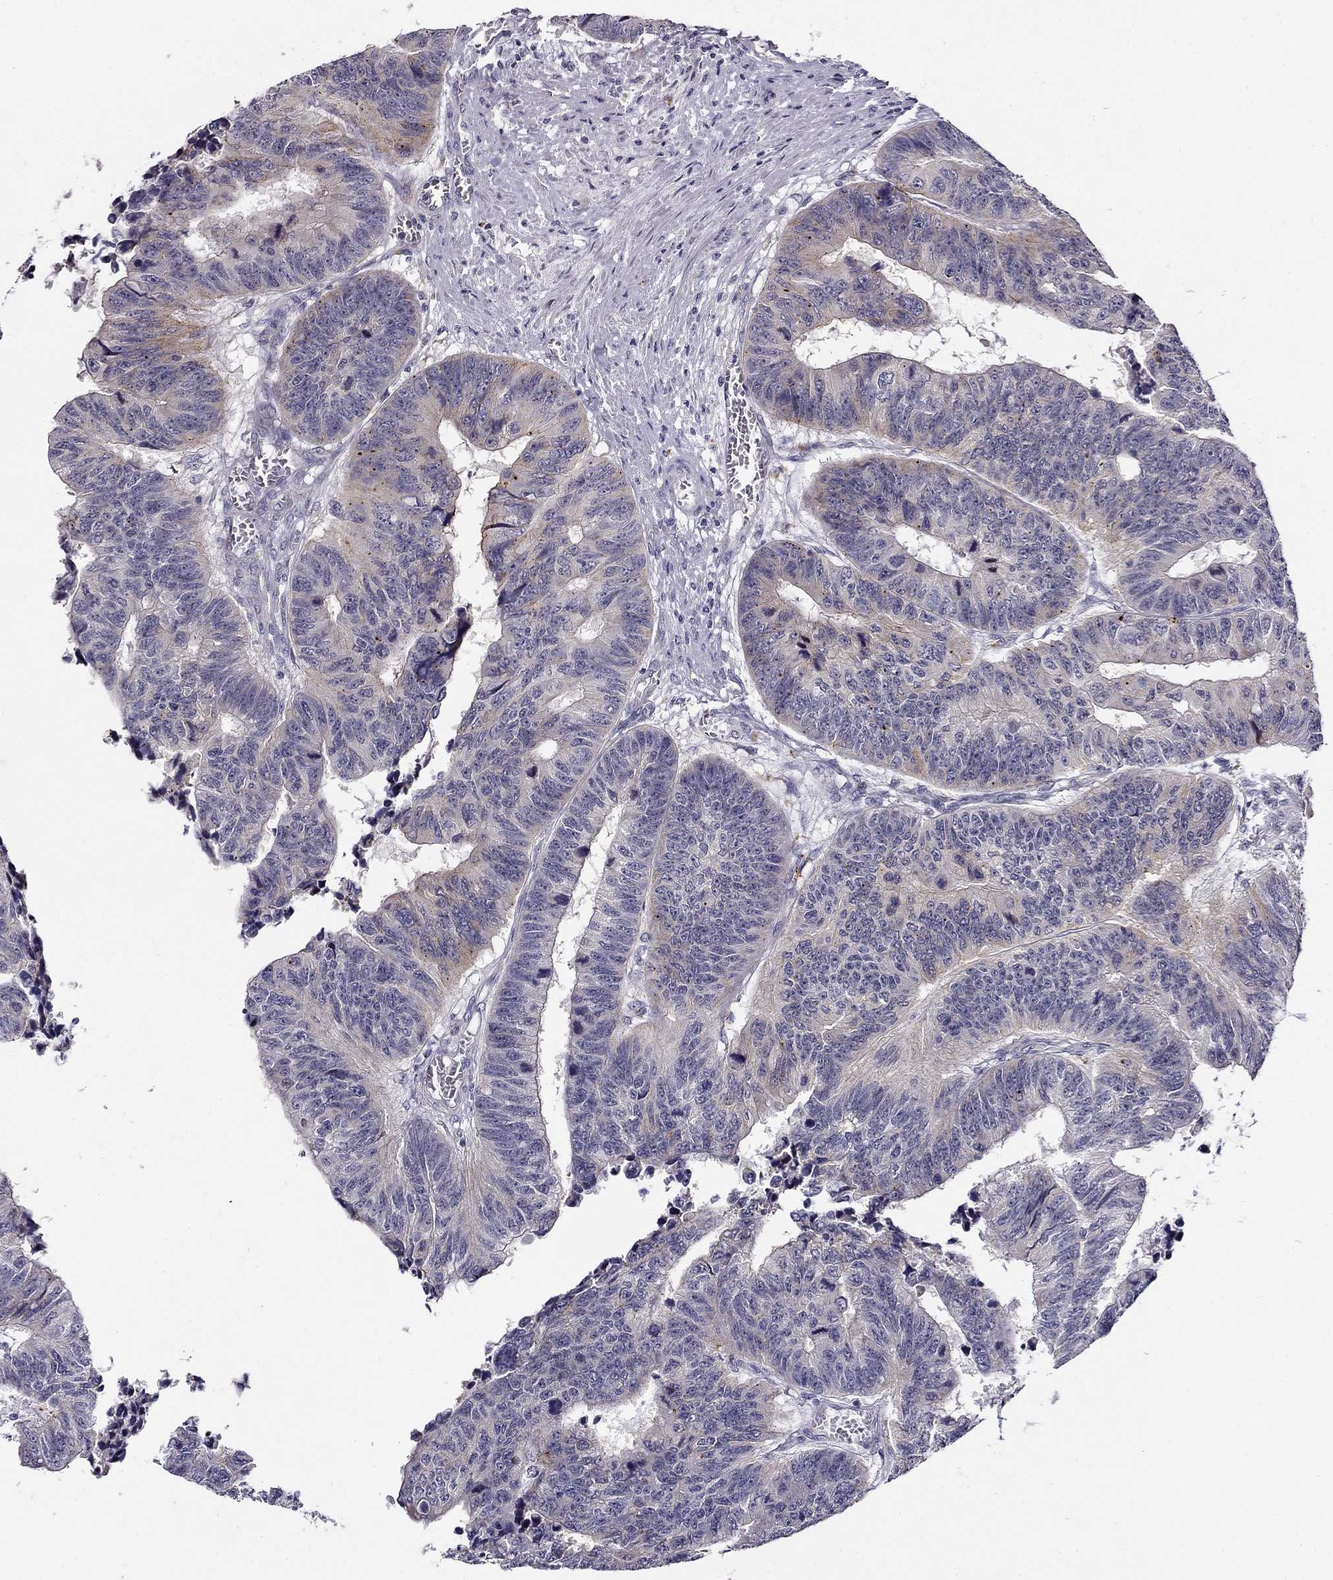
{"staining": {"intensity": "weak", "quantity": "<25%", "location": "cytoplasmic/membranous"}, "tissue": "colorectal cancer", "cell_type": "Tumor cells", "image_type": "cancer", "snomed": [{"axis": "morphology", "description": "Adenocarcinoma, NOS"}, {"axis": "topography", "description": "Rectum"}], "caption": "Immunohistochemistry (IHC) of colorectal cancer (adenocarcinoma) shows no expression in tumor cells.", "gene": "CNR1", "patient": {"sex": "female", "age": 85}}